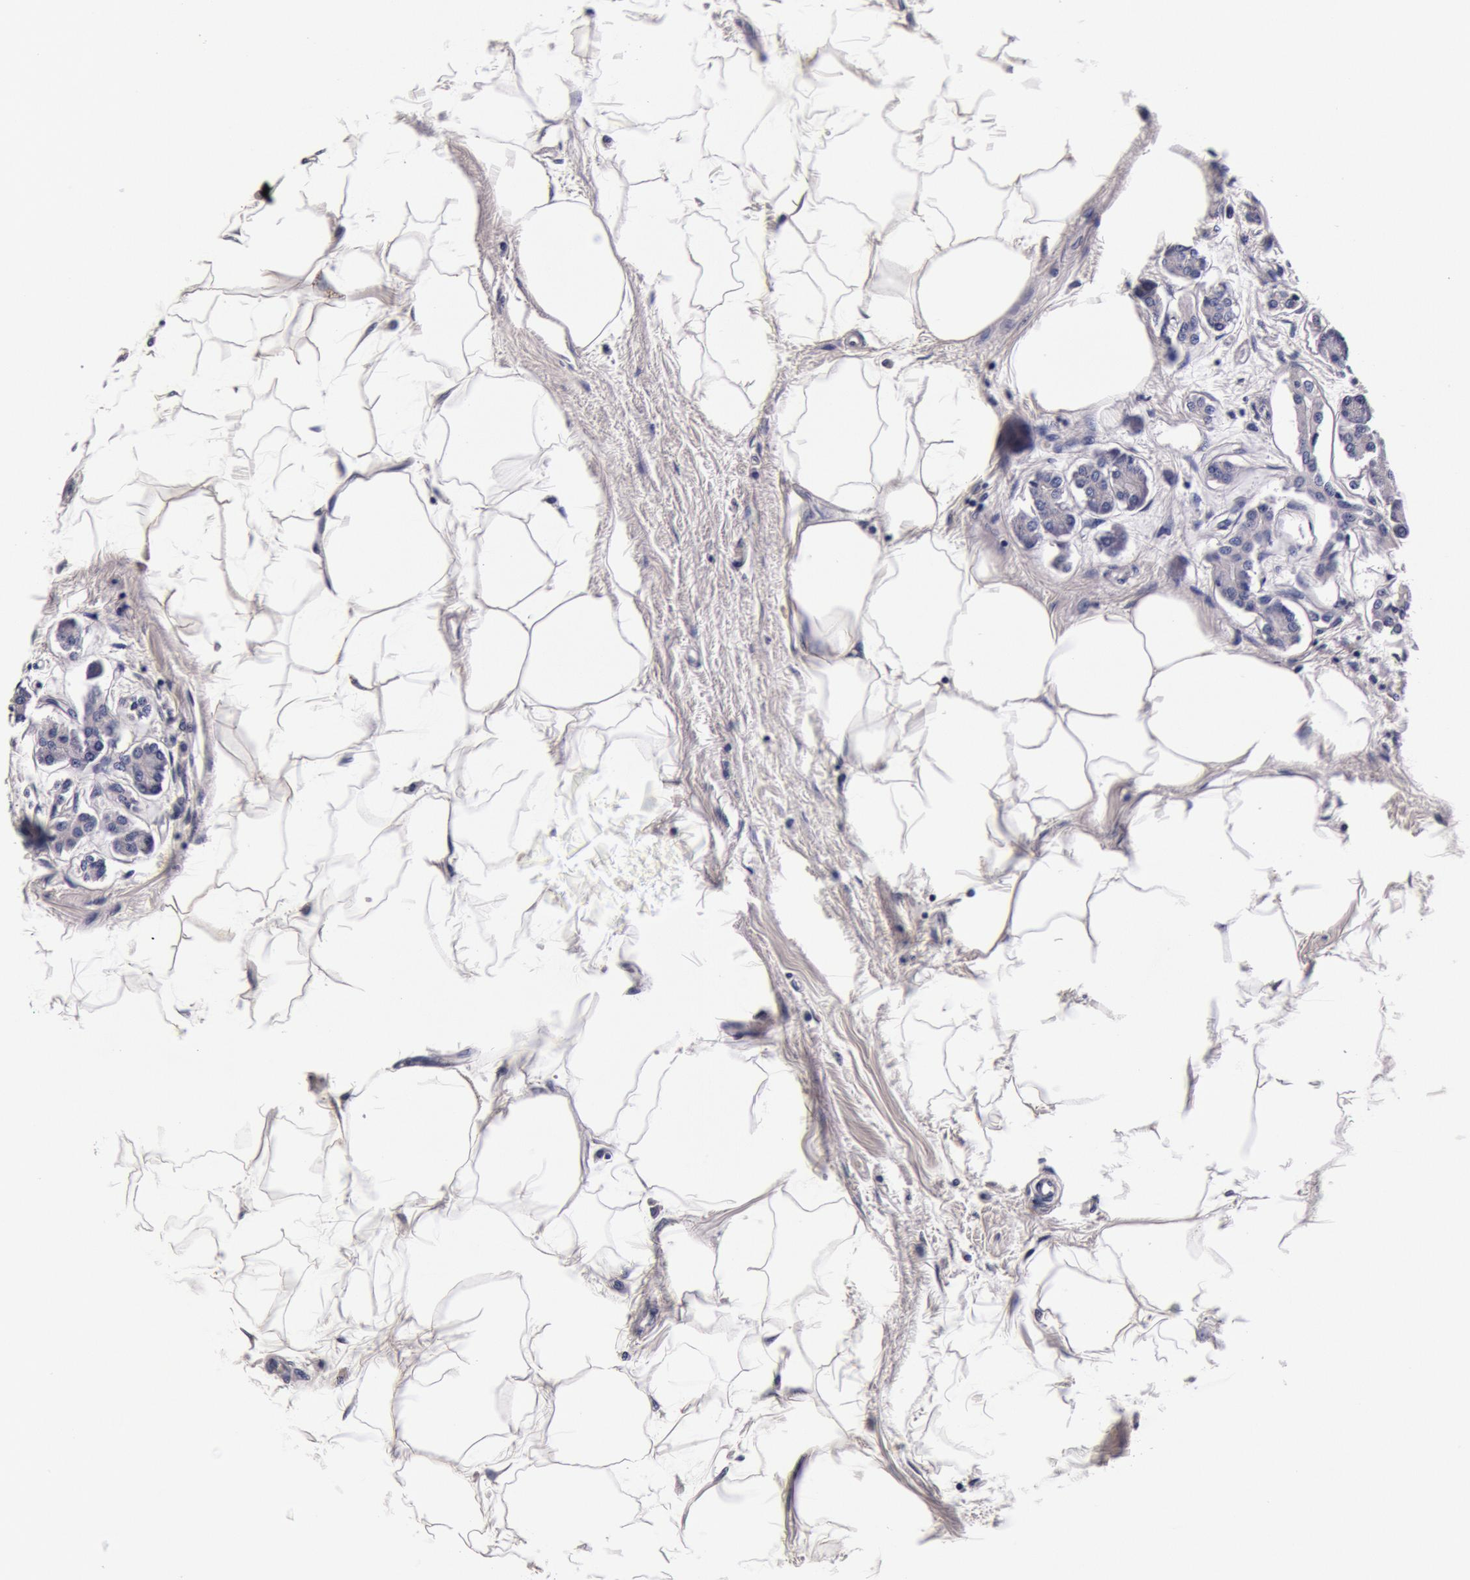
{"staining": {"intensity": "moderate", "quantity": "<25%", "location": "cytoplasmic/membranous"}, "tissue": "pancreas", "cell_type": "Exocrine glandular cells", "image_type": "normal", "snomed": [{"axis": "morphology", "description": "Normal tissue, NOS"}, {"axis": "topography", "description": "Pancreas"}, {"axis": "topography", "description": "Duodenum"}], "caption": "Protein staining displays moderate cytoplasmic/membranous positivity in approximately <25% of exocrine glandular cells in normal pancreas. The protein is shown in brown color, while the nuclei are stained blue.", "gene": "CCDC22", "patient": {"sex": "male", "age": 79}}